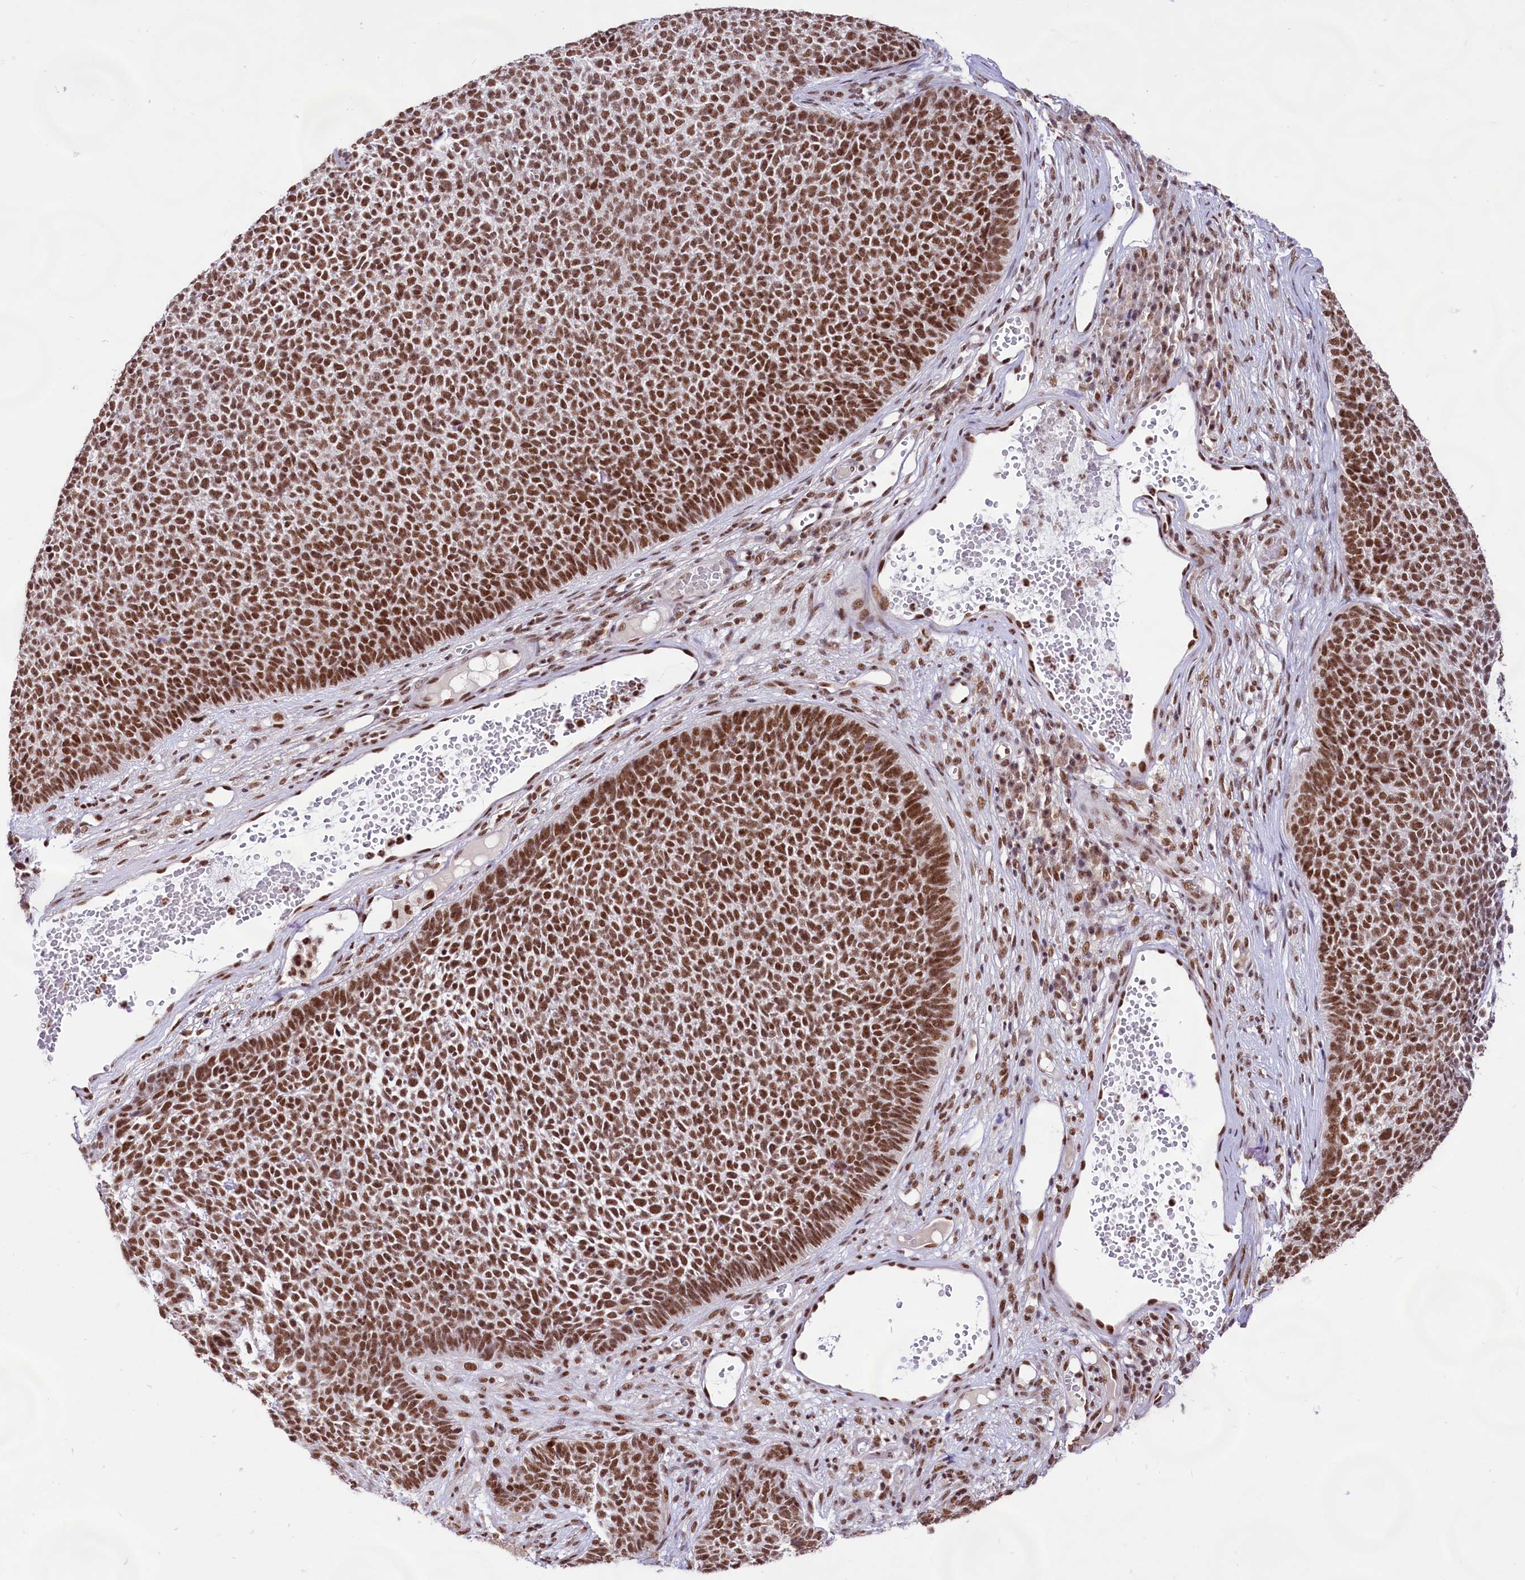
{"staining": {"intensity": "strong", "quantity": ">75%", "location": "nuclear"}, "tissue": "skin cancer", "cell_type": "Tumor cells", "image_type": "cancer", "snomed": [{"axis": "morphology", "description": "Basal cell carcinoma"}, {"axis": "topography", "description": "Skin"}], "caption": "Skin cancer (basal cell carcinoma) stained for a protein (brown) exhibits strong nuclear positive expression in about >75% of tumor cells.", "gene": "HIRA", "patient": {"sex": "female", "age": 84}}